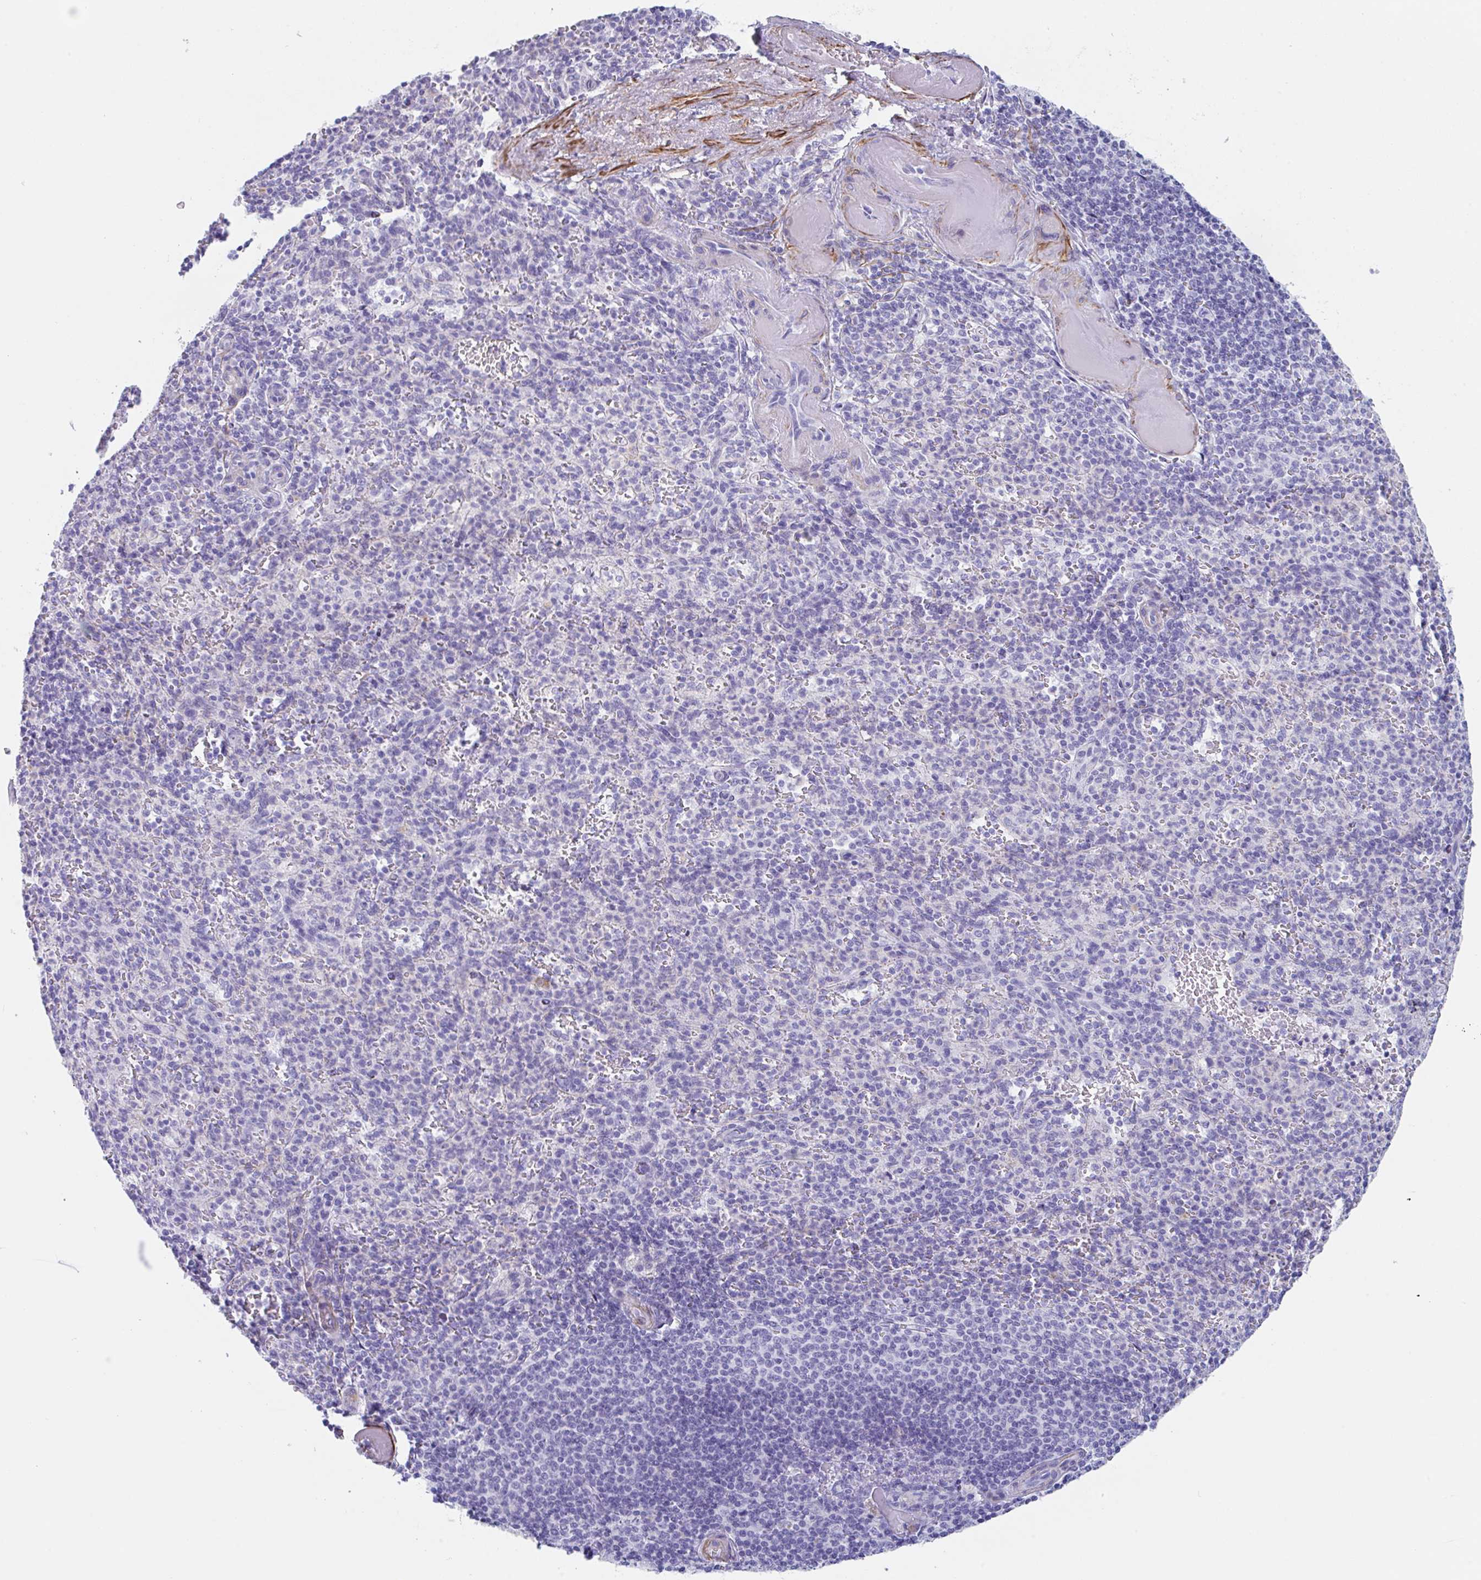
{"staining": {"intensity": "negative", "quantity": "none", "location": "none"}, "tissue": "spleen", "cell_type": "Cells in red pulp", "image_type": "normal", "snomed": [{"axis": "morphology", "description": "Normal tissue, NOS"}, {"axis": "topography", "description": "Spleen"}], "caption": "High magnification brightfield microscopy of benign spleen stained with DAB (3,3'-diaminobenzidine) (brown) and counterstained with hematoxylin (blue): cells in red pulp show no significant positivity.", "gene": "TAS2R41", "patient": {"sex": "female", "age": 74}}